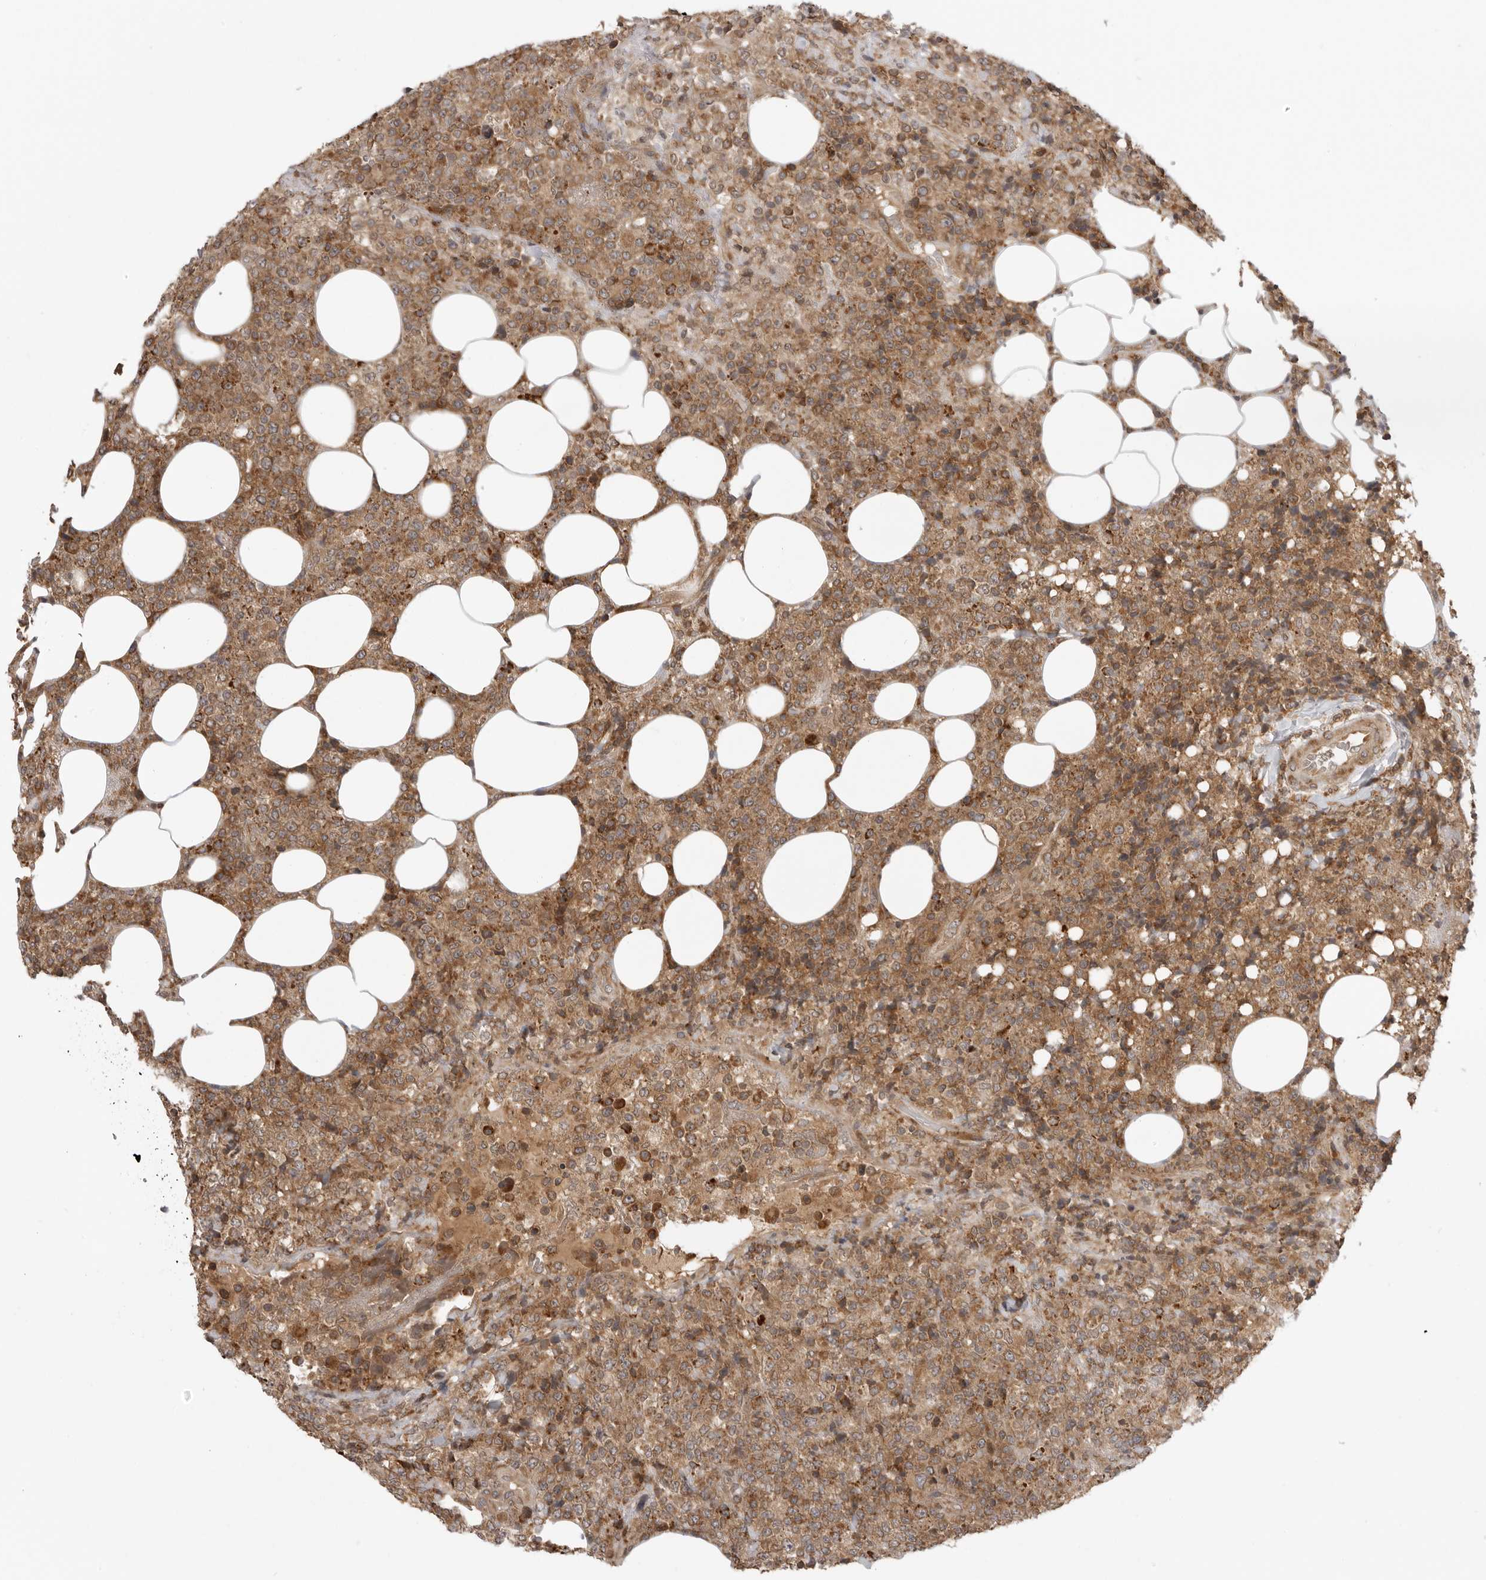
{"staining": {"intensity": "moderate", "quantity": ">75%", "location": "cytoplasmic/membranous"}, "tissue": "lymphoma", "cell_type": "Tumor cells", "image_type": "cancer", "snomed": [{"axis": "morphology", "description": "Malignant lymphoma, non-Hodgkin's type, High grade"}, {"axis": "topography", "description": "Lymph node"}], "caption": "A micrograph of human malignant lymphoma, non-Hodgkin's type (high-grade) stained for a protein shows moderate cytoplasmic/membranous brown staining in tumor cells. Using DAB (brown) and hematoxylin (blue) stains, captured at high magnification using brightfield microscopy.", "gene": "PRRC2A", "patient": {"sex": "male", "age": 13}}